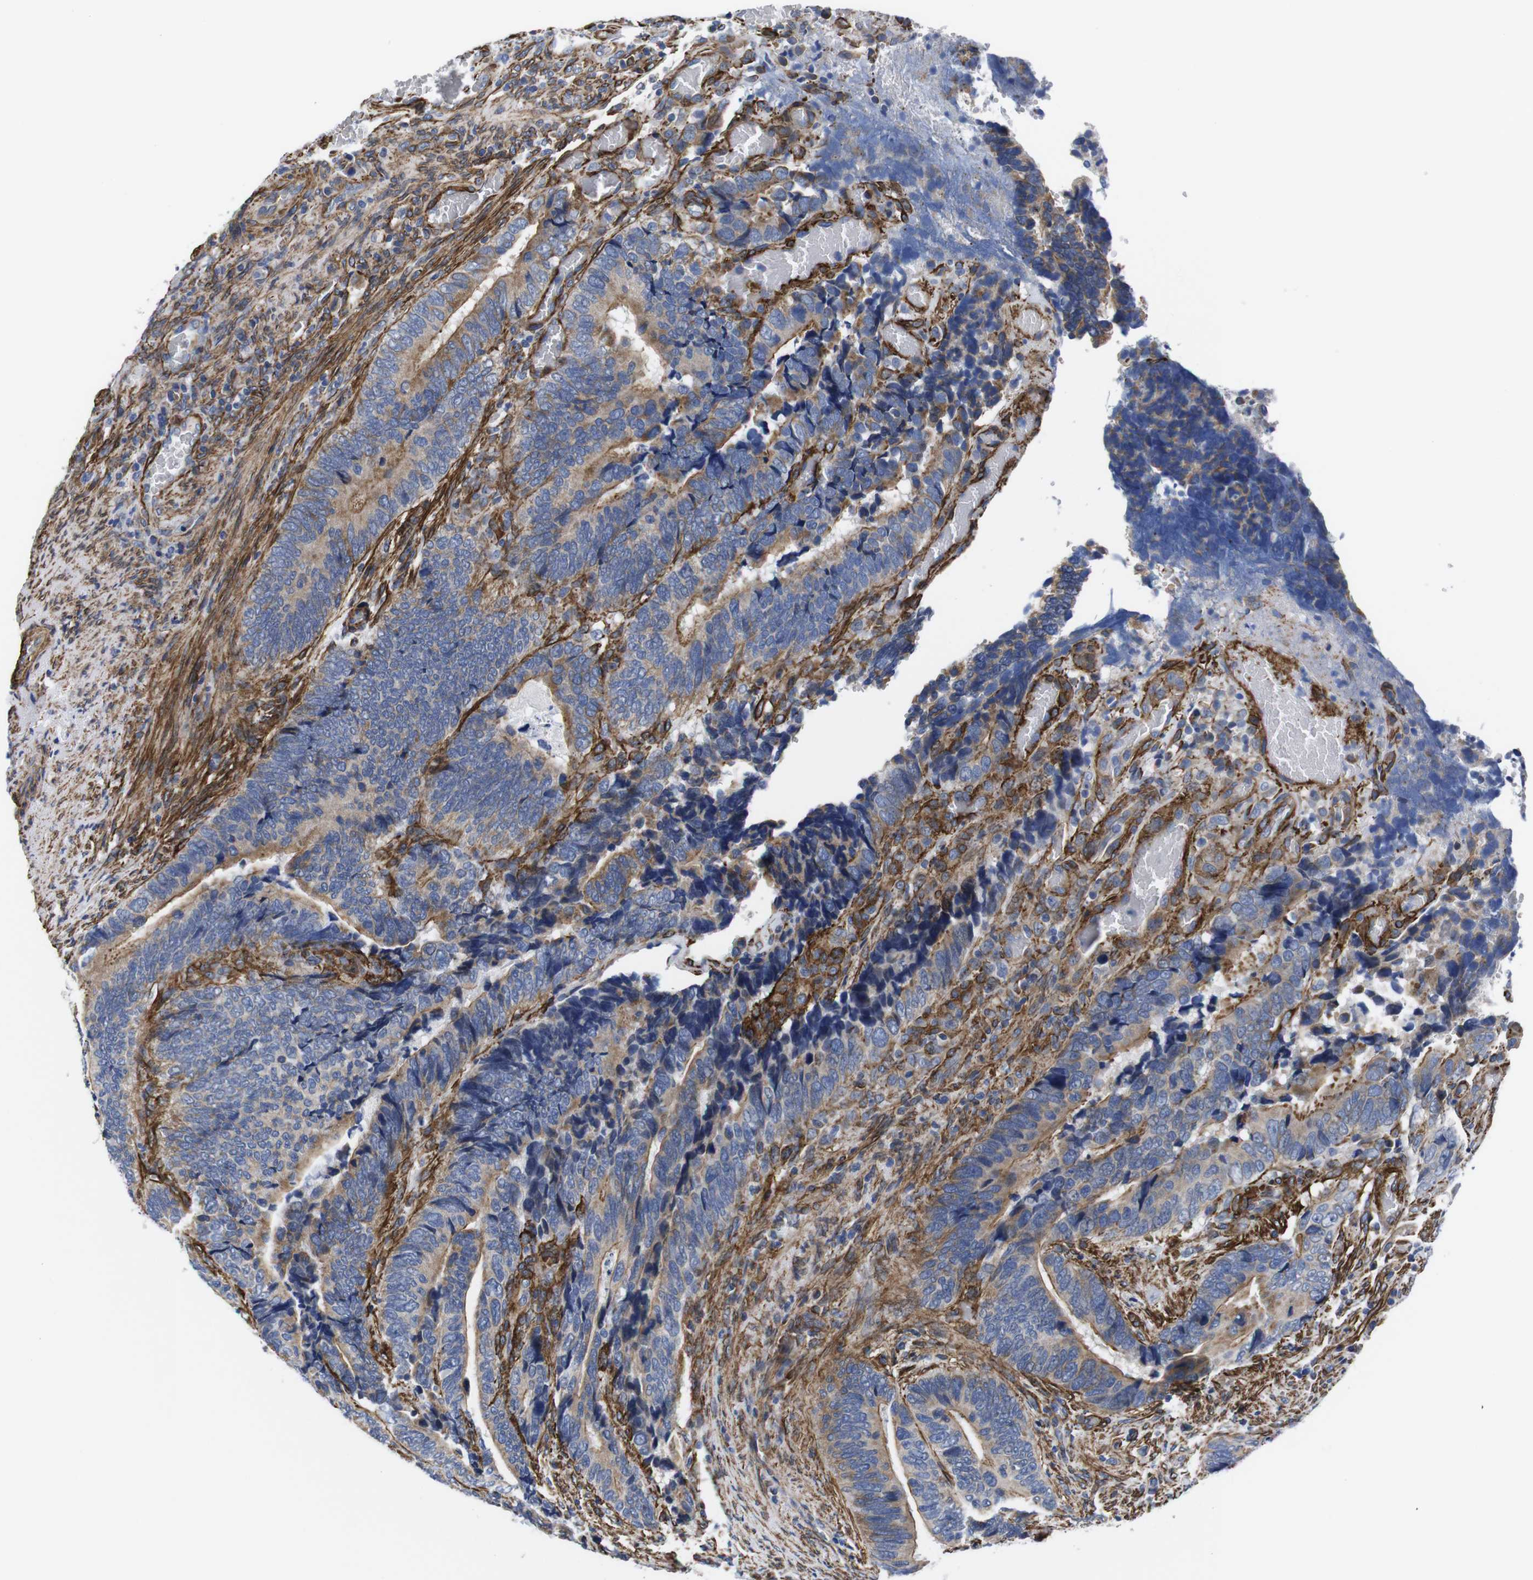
{"staining": {"intensity": "moderate", "quantity": ">75%", "location": "cytoplasmic/membranous"}, "tissue": "colorectal cancer", "cell_type": "Tumor cells", "image_type": "cancer", "snomed": [{"axis": "morphology", "description": "Adenocarcinoma, NOS"}, {"axis": "topography", "description": "Colon"}], "caption": "Adenocarcinoma (colorectal) tissue displays moderate cytoplasmic/membranous expression in approximately >75% of tumor cells (Brightfield microscopy of DAB IHC at high magnification).", "gene": "WNT10A", "patient": {"sex": "male", "age": 72}}